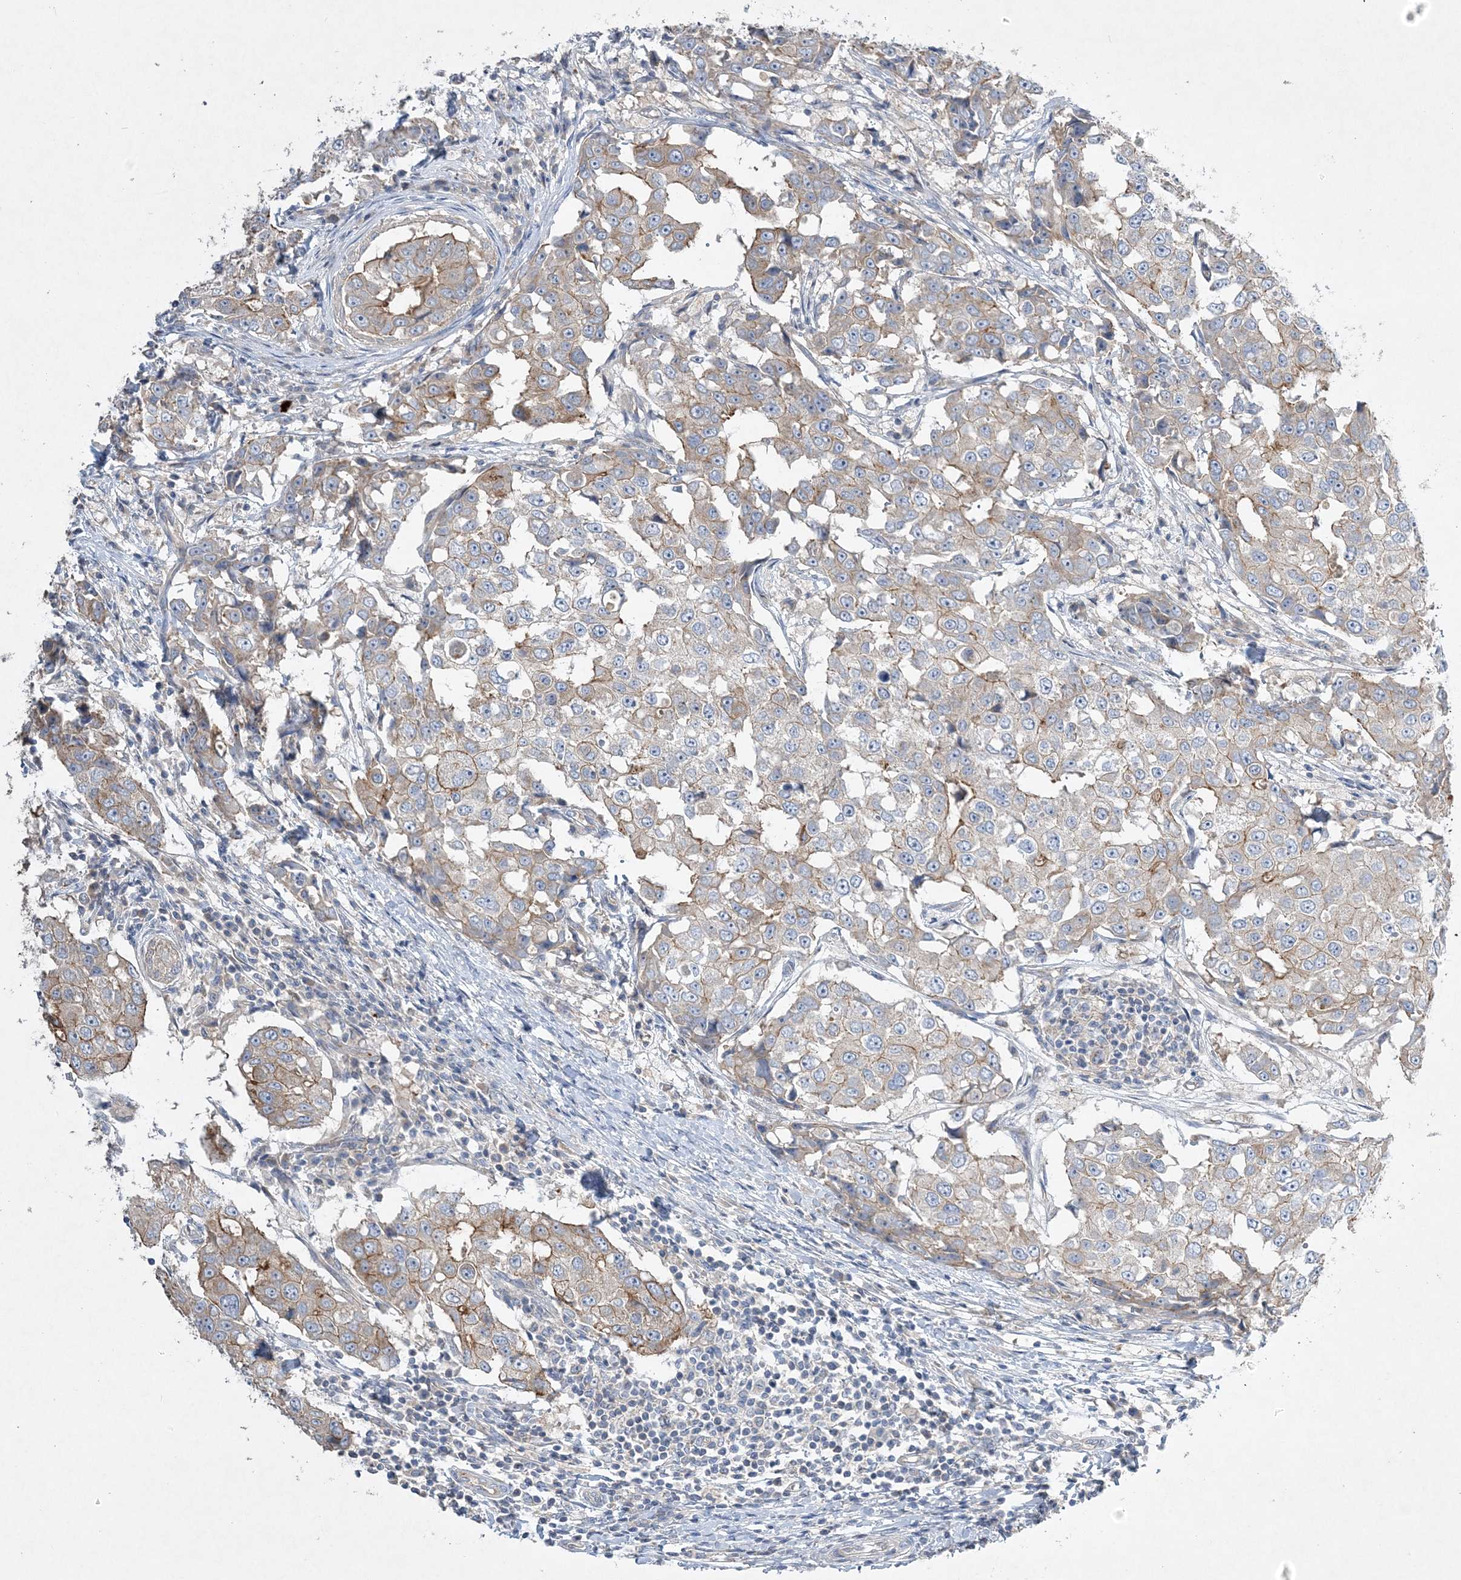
{"staining": {"intensity": "moderate", "quantity": "<25%", "location": "cytoplasmic/membranous"}, "tissue": "breast cancer", "cell_type": "Tumor cells", "image_type": "cancer", "snomed": [{"axis": "morphology", "description": "Duct carcinoma"}, {"axis": "topography", "description": "Breast"}], "caption": "Immunohistochemistry (IHC) (DAB (3,3'-diaminobenzidine)) staining of human breast cancer (infiltrating ductal carcinoma) exhibits moderate cytoplasmic/membranous protein staining in about <25% of tumor cells. The protein is stained brown, and the nuclei are stained in blue (DAB IHC with brightfield microscopy, high magnification).", "gene": "ADCK2", "patient": {"sex": "female", "age": 27}}